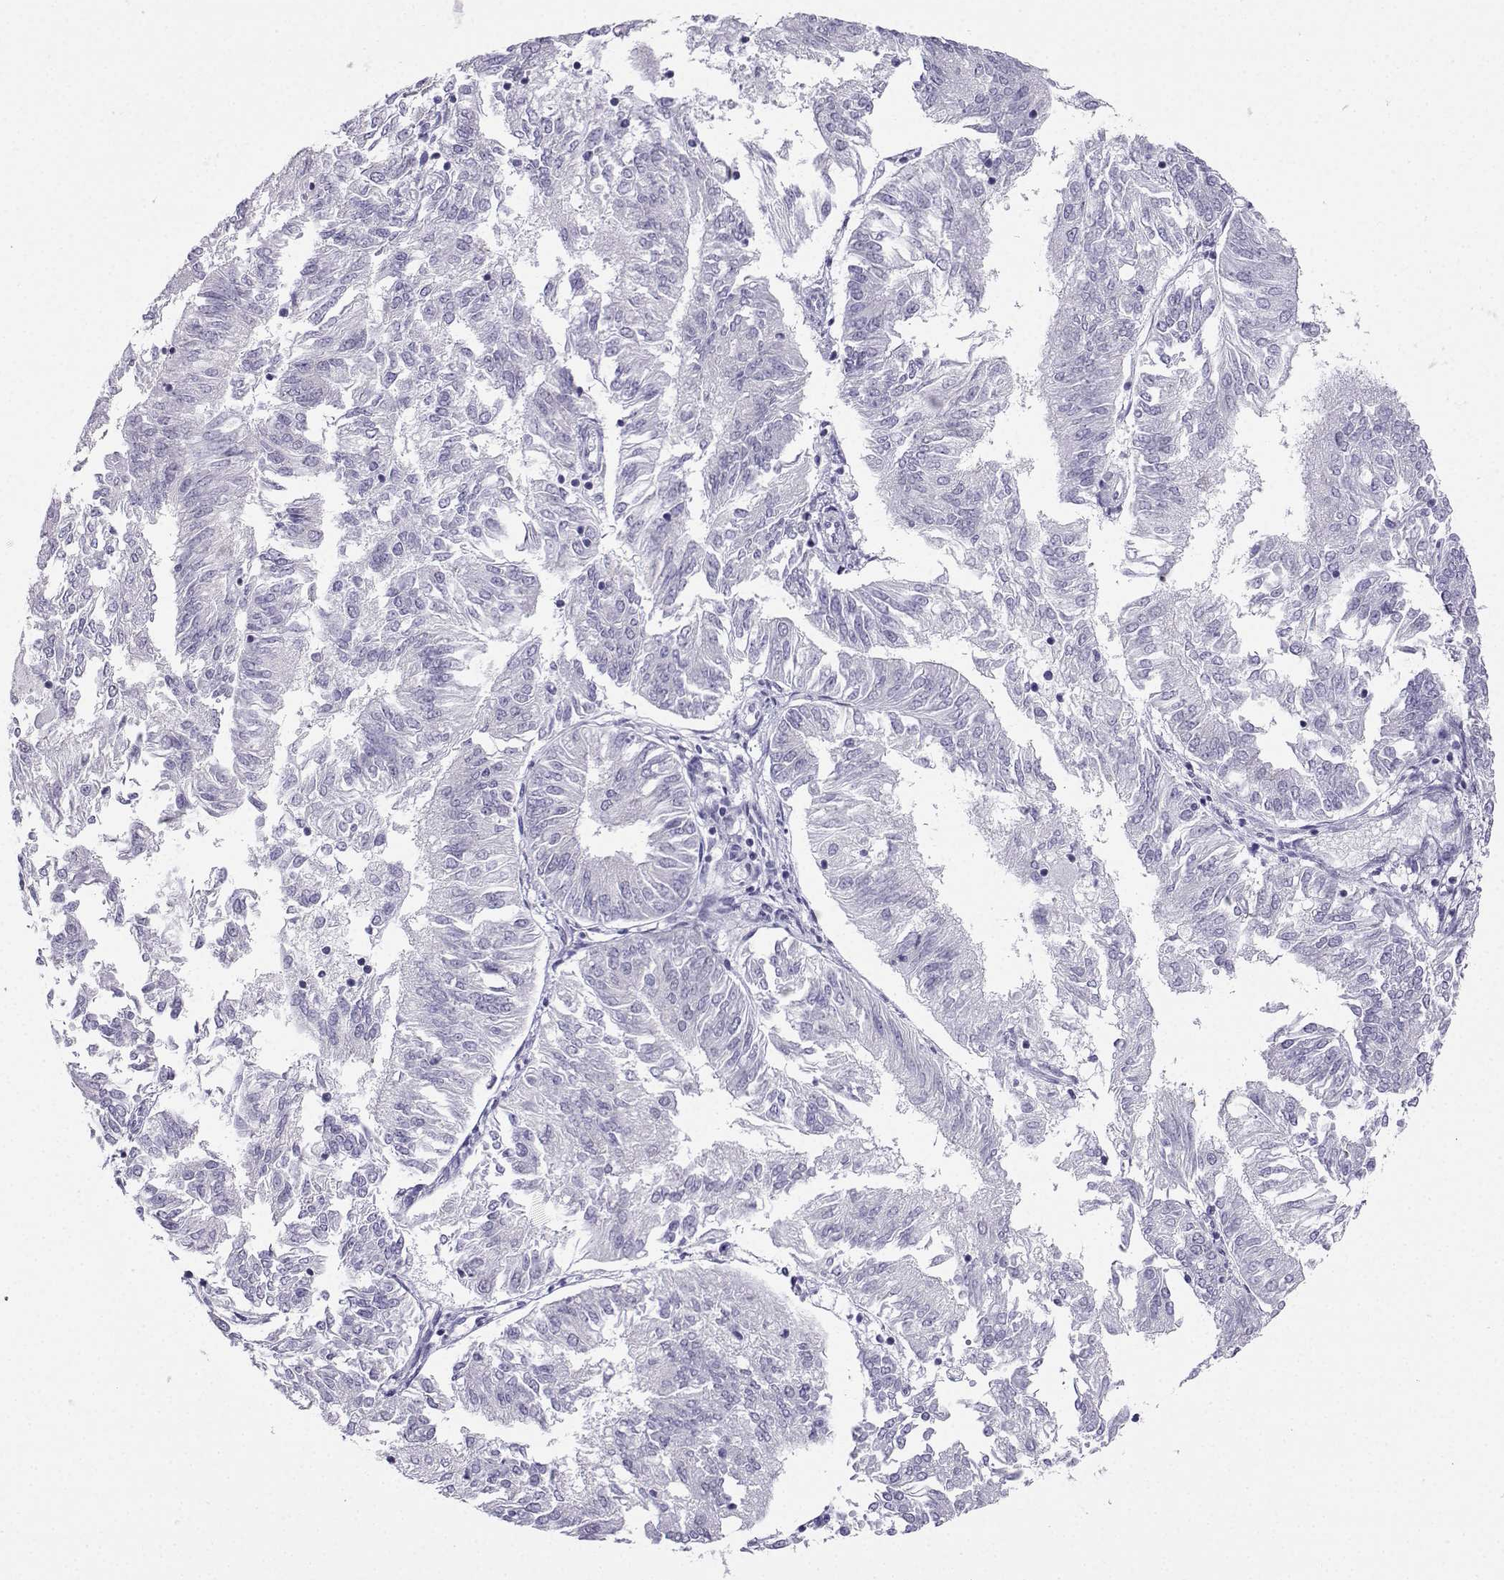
{"staining": {"intensity": "negative", "quantity": "none", "location": "none"}, "tissue": "endometrial cancer", "cell_type": "Tumor cells", "image_type": "cancer", "snomed": [{"axis": "morphology", "description": "Adenocarcinoma, NOS"}, {"axis": "topography", "description": "Endometrium"}], "caption": "Immunohistochemistry (IHC) image of human endometrial cancer (adenocarcinoma) stained for a protein (brown), which demonstrates no staining in tumor cells.", "gene": "KIF17", "patient": {"sex": "female", "age": 58}}